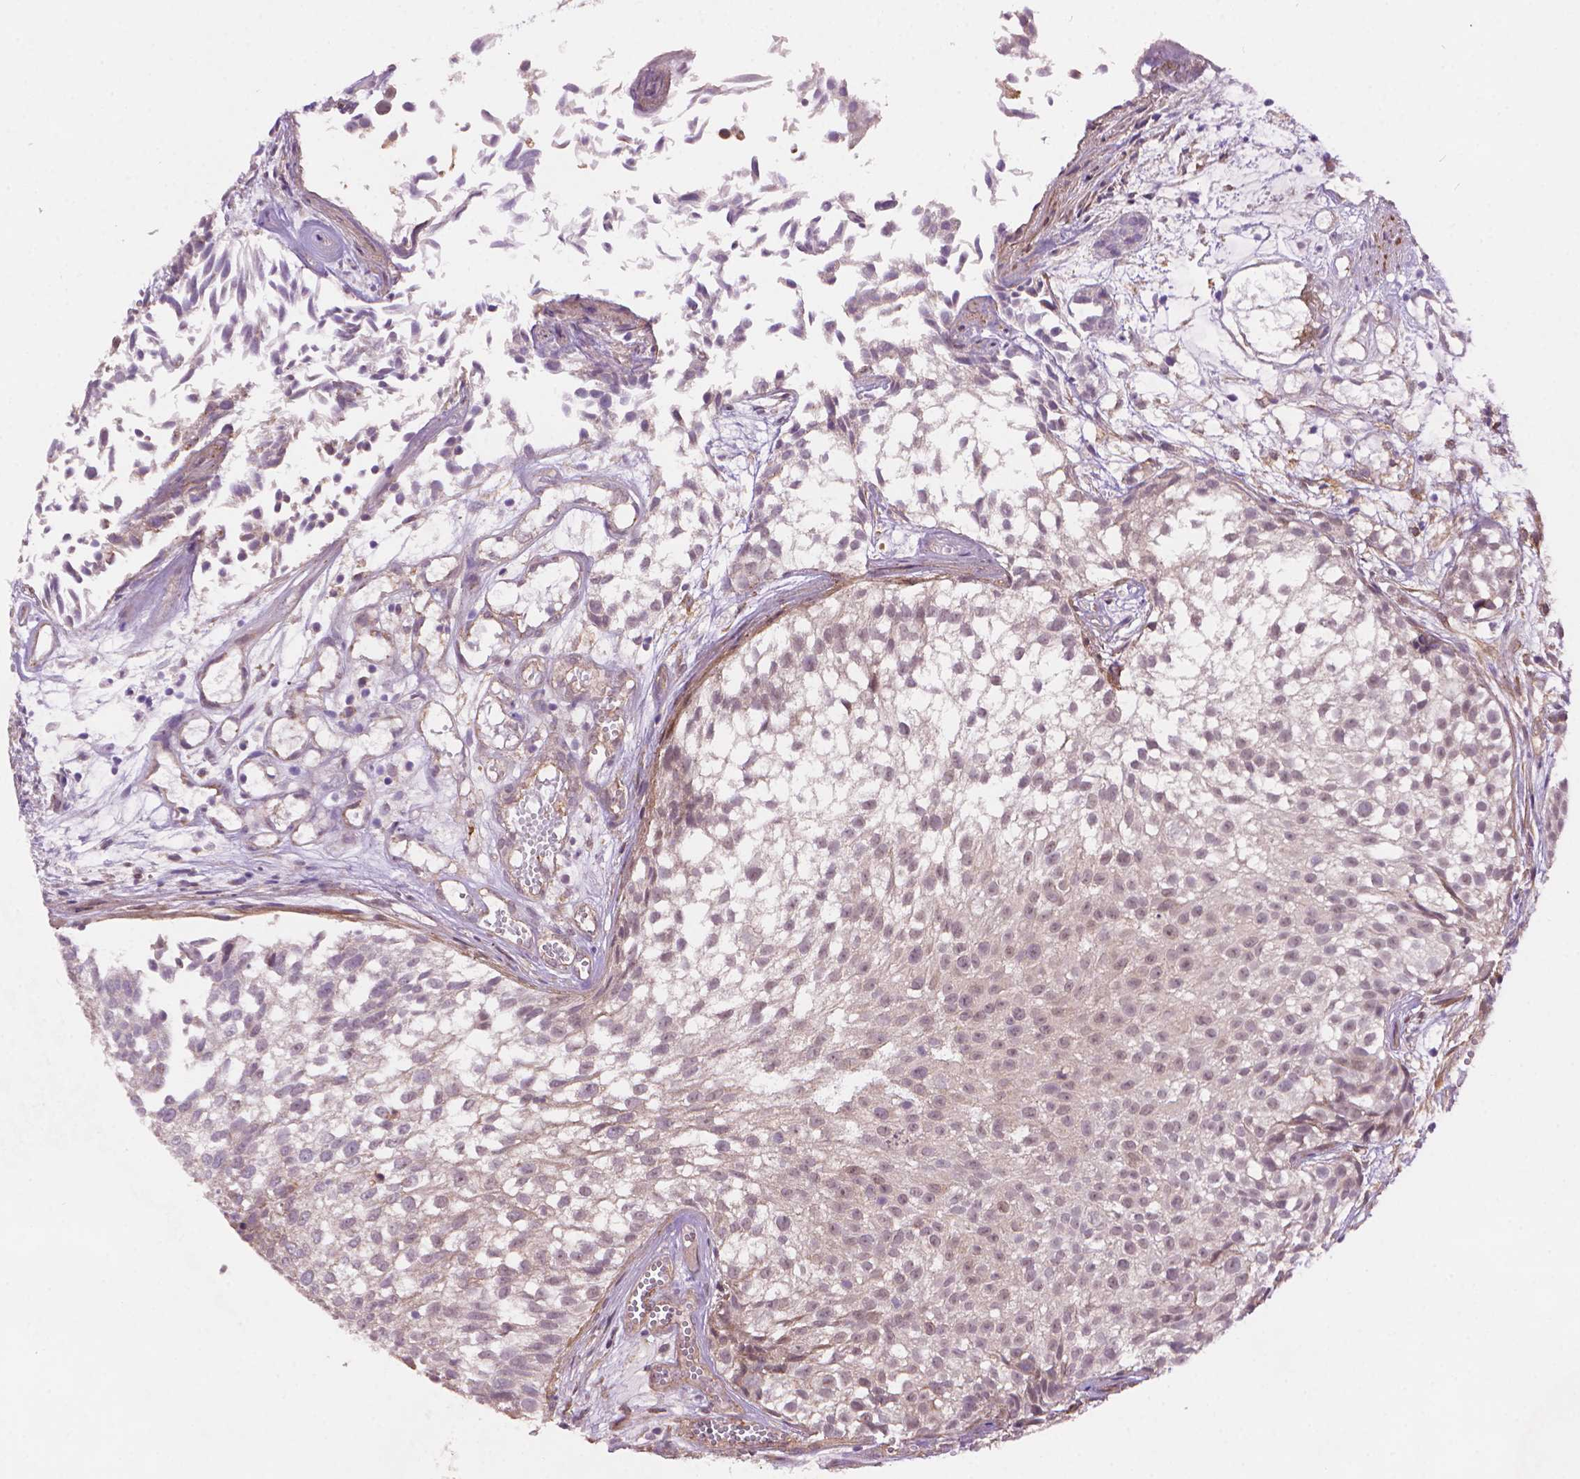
{"staining": {"intensity": "weak", "quantity": "<25%", "location": "cytoplasmic/membranous"}, "tissue": "urothelial cancer", "cell_type": "Tumor cells", "image_type": "cancer", "snomed": [{"axis": "morphology", "description": "Urothelial carcinoma, Low grade"}, {"axis": "topography", "description": "Urinary bladder"}], "caption": "Urothelial cancer stained for a protein using immunohistochemistry (IHC) shows no expression tumor cells.", "gene": "AMMECR1", "patient": {"sex": "male", "age": 70}}